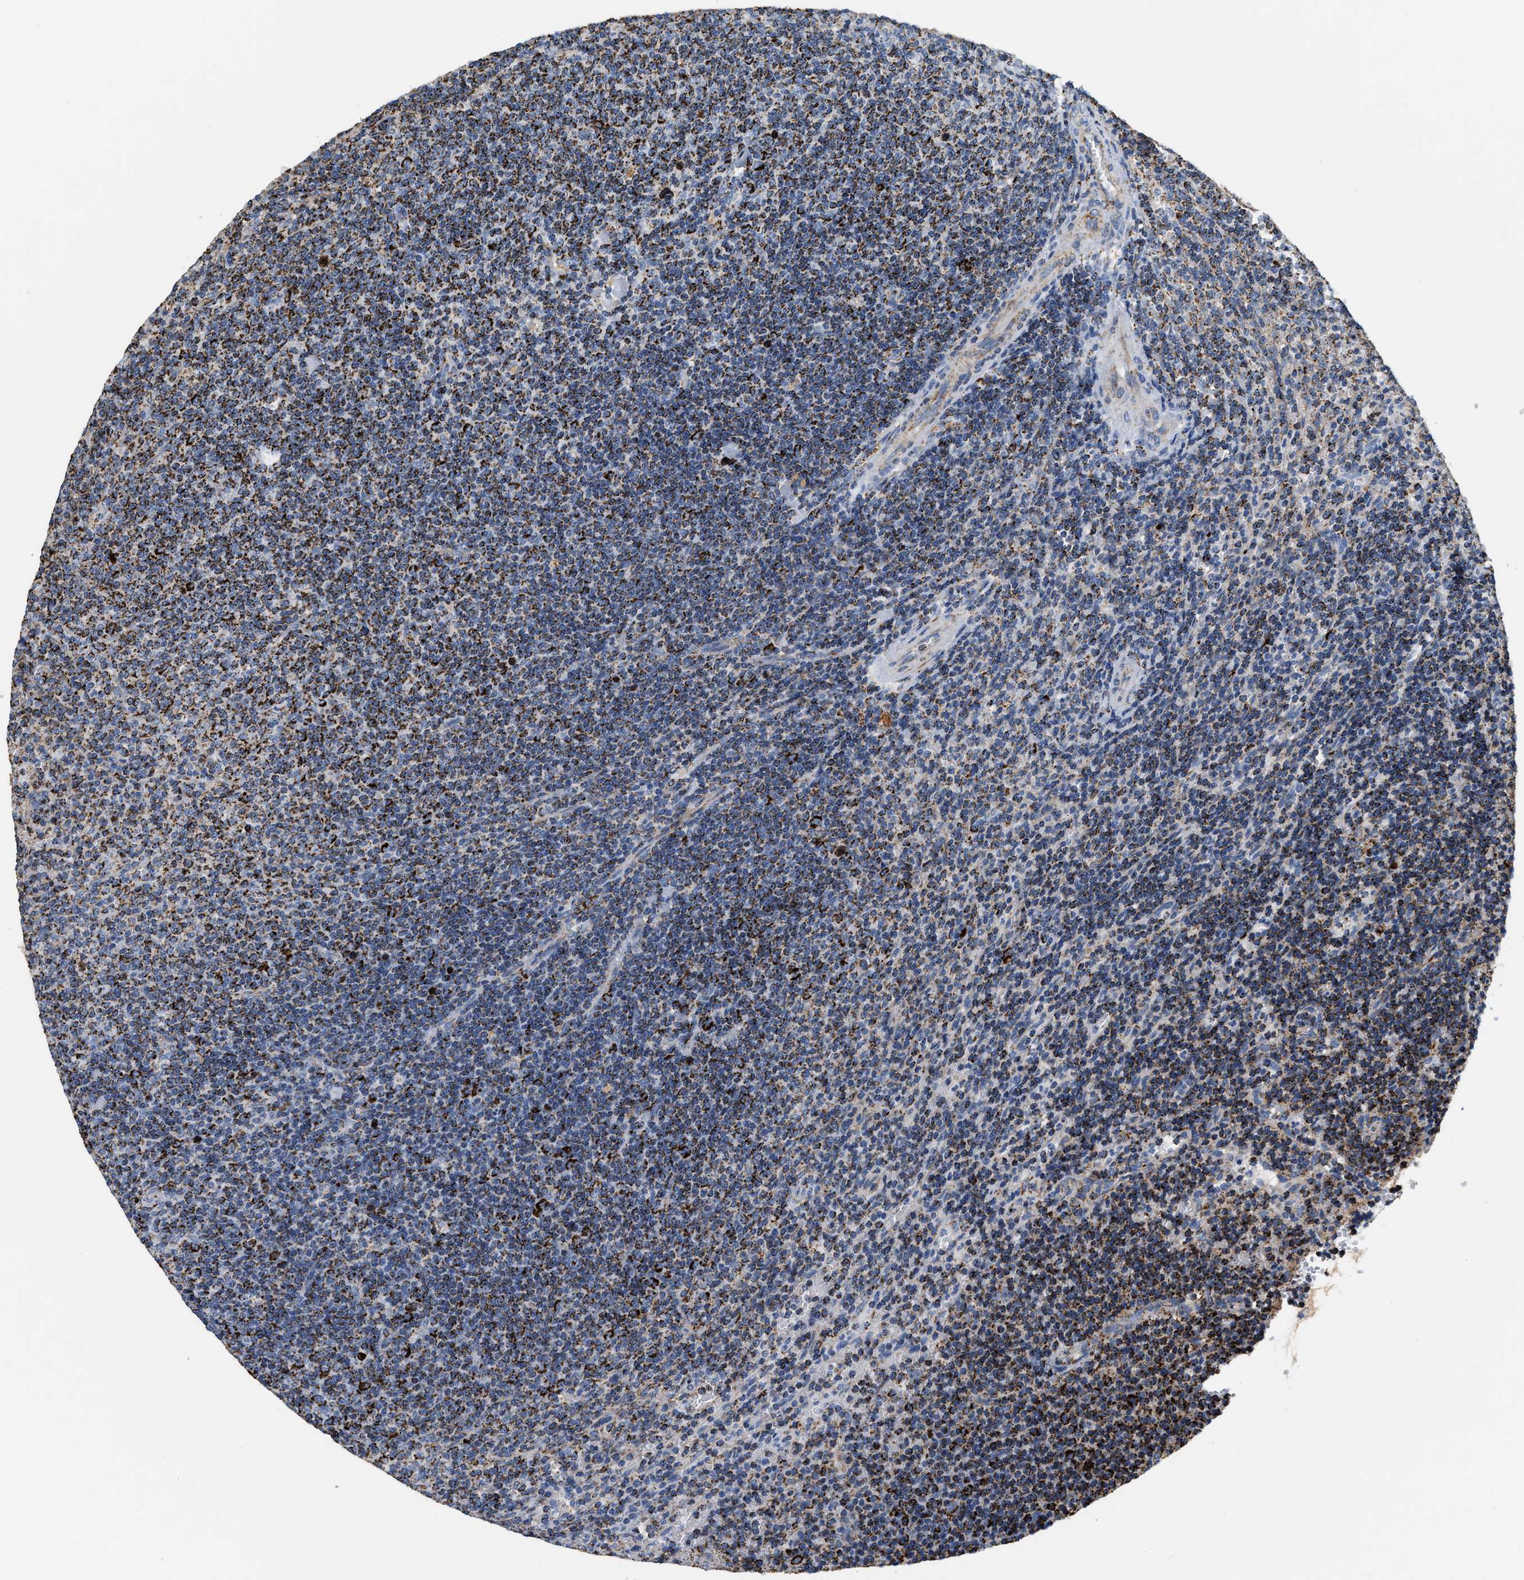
{"staining": {"intensity": "strong", "quantity": ">75%", "location": "cytoplasmic/membranous"}, "tissue": "lymphoma", "cell_type": "Tumor cells", "image_type": "cancer", "snomed": [{"axis": "morphology", "description": "Malignant lymphoma, non-Hodgkin's type, Low grade"}, {"axis": "topography", "description": "Spleen"}], "caption": "DAB immunohistochemical staining of human malignant lymphoma, non-Hodgkin's type (low-grade) displays strong cytoplasmic/membranous protein positivity in approximately >75% of tumor cells. Nuclei are stained in blue.", "gene": "SHMT2", "patient": {"sex": "female", "age": 50}}